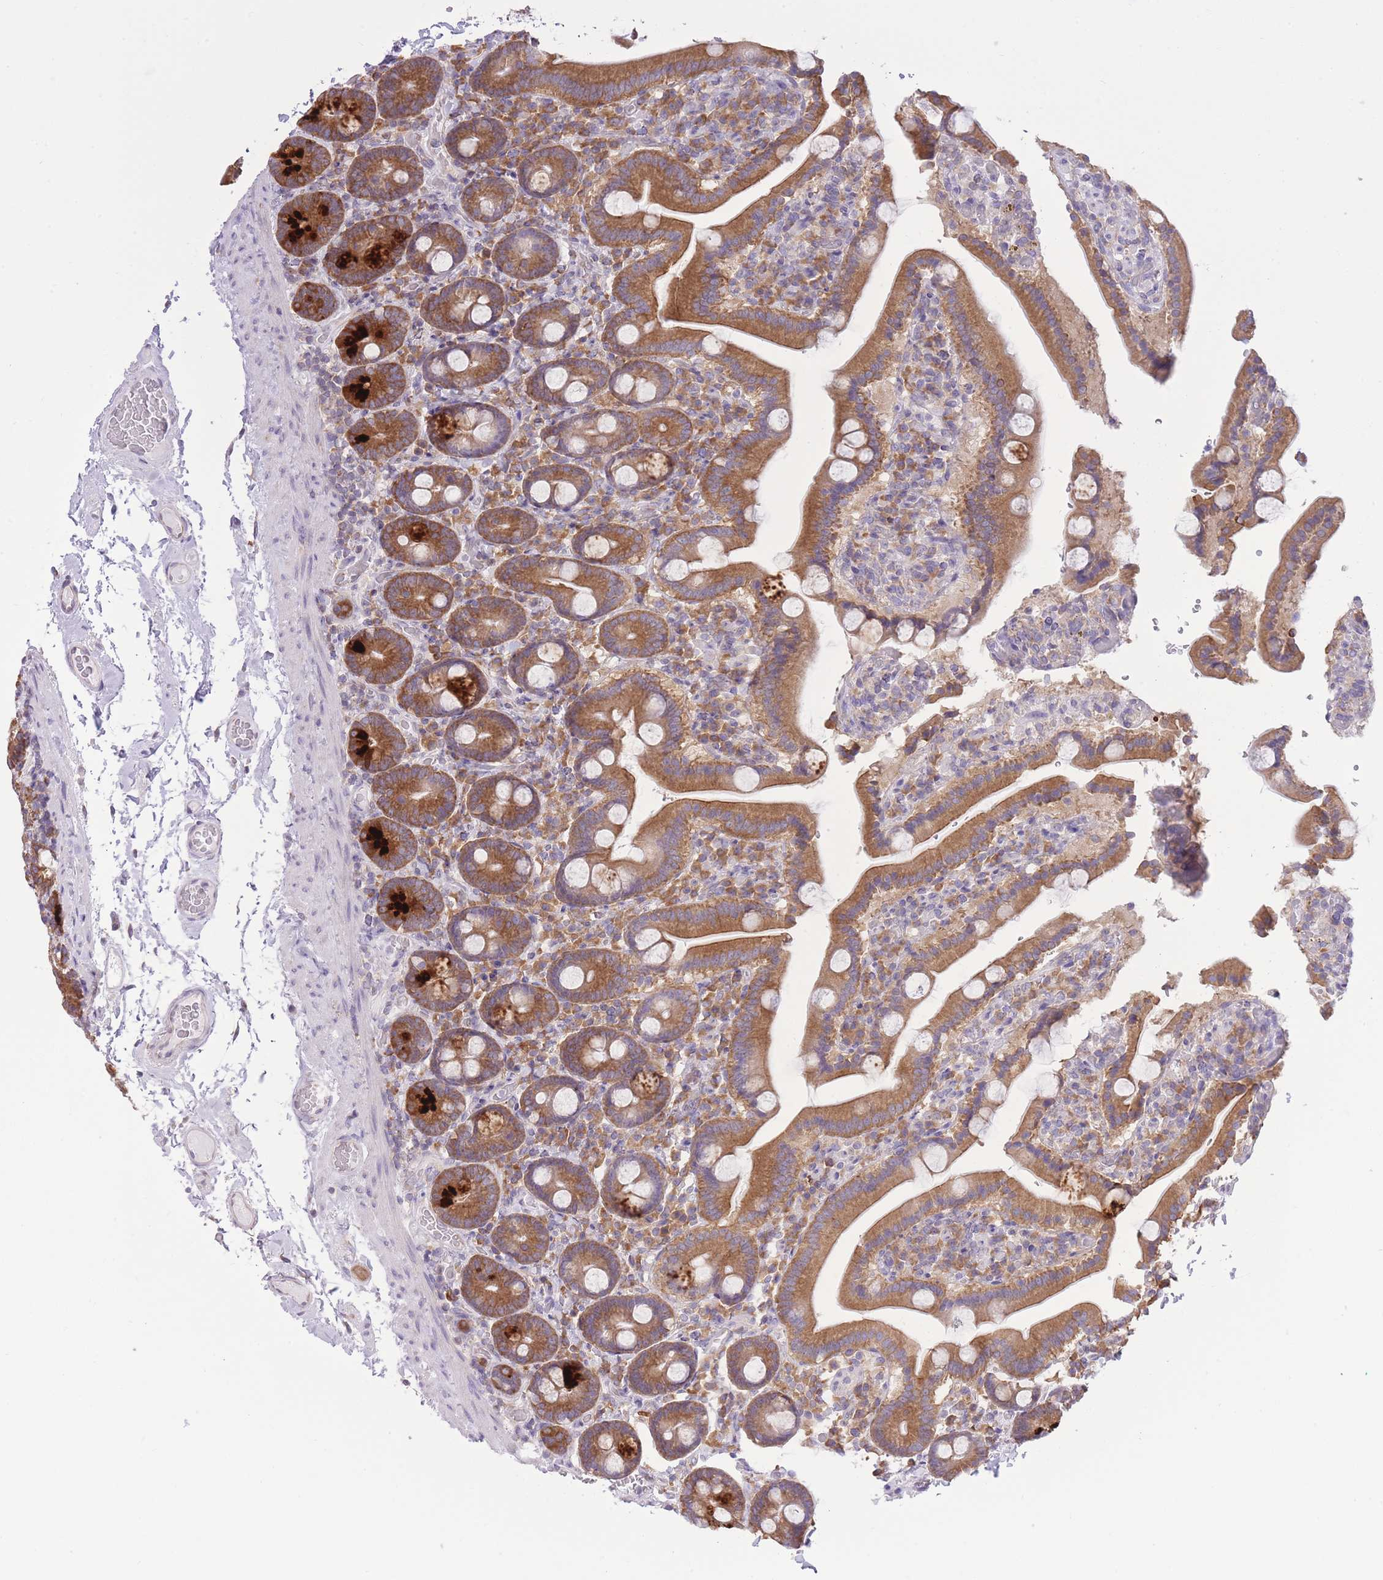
{"staining": {"intensity": "moderate", "quantity": ">75%", "location": "cytoplasmic/membranous"}, "tissue": "duodenum", "cell_type": "Glandular cells", "image_type": "normal", "snomed": [{"axis": "morphology", "description": "Normal tissue, NOS"}, {"axis": "topography", "description": "Duodenum"}], "caption": "Human duodenum stained with a brown dye shows moderate cytoplasmic/membranous positive expression in approximately >75% of glandular cells.", "gene": "ZNF501", "patient": {"sex": "male", "age": 55}}